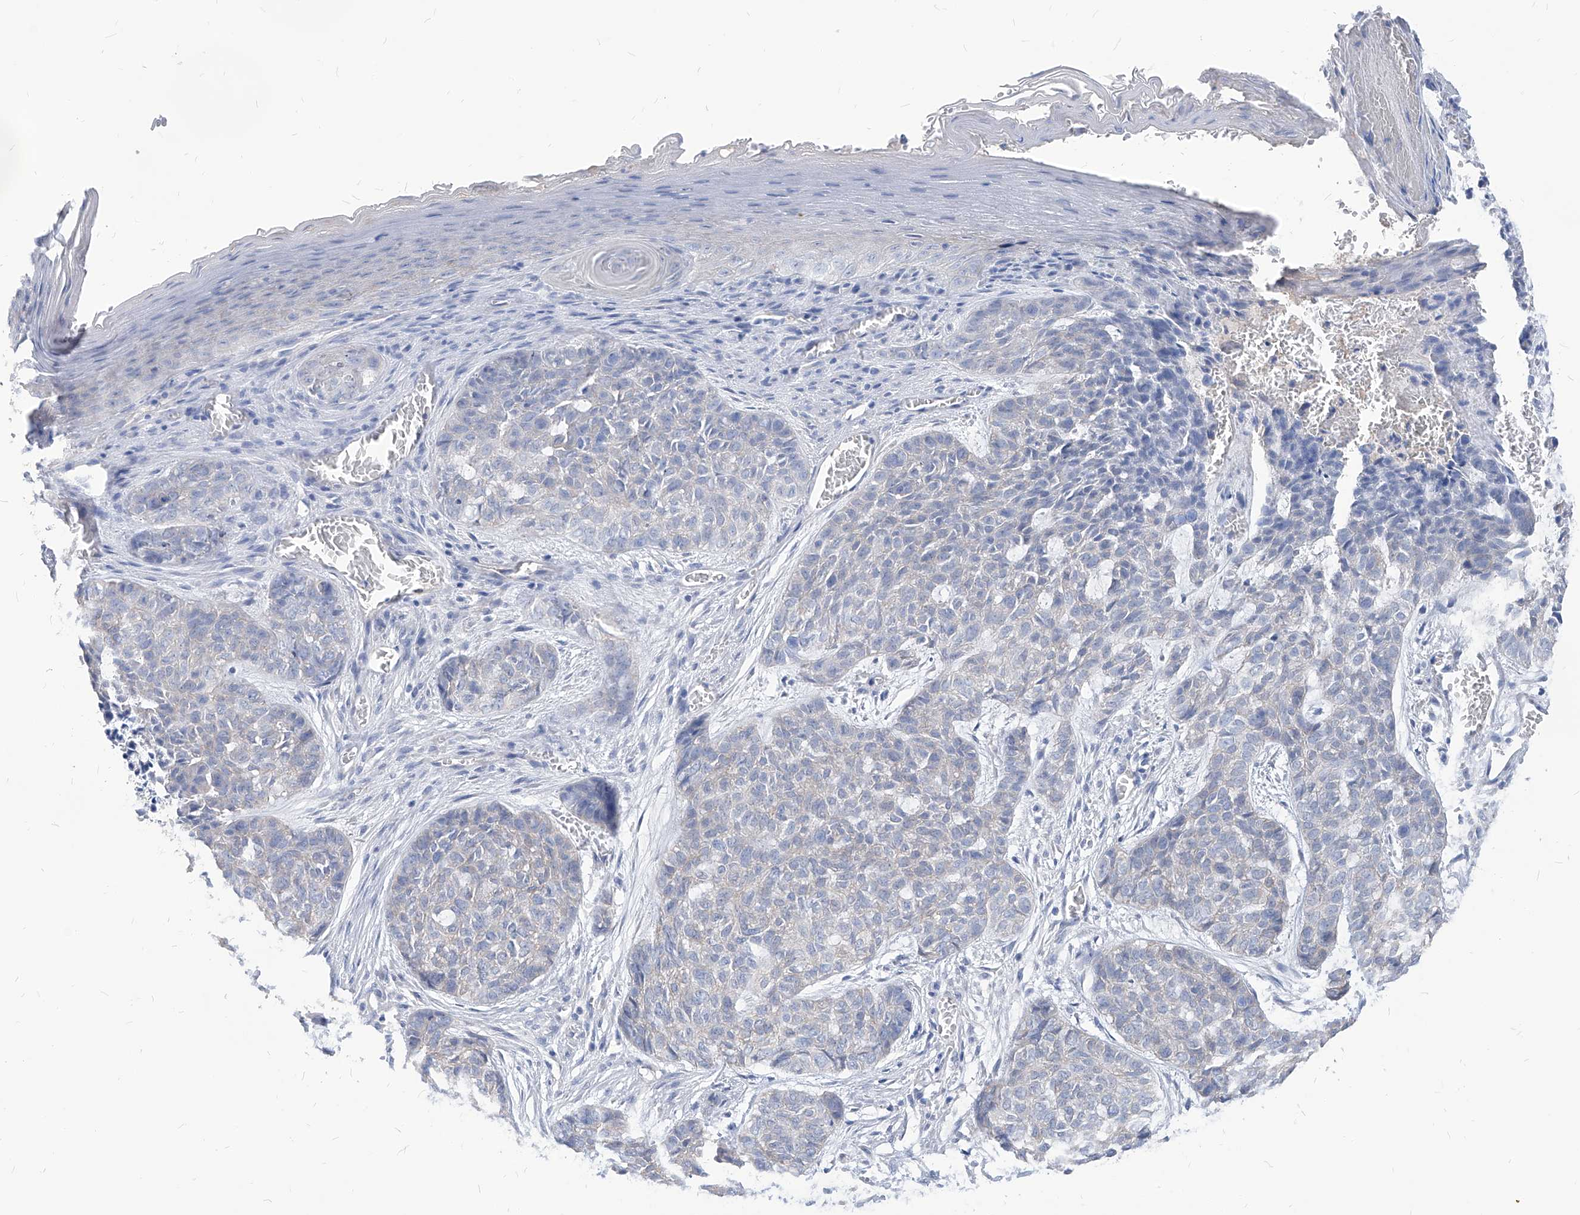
{"staining": {"intensity": "negative", "quantity": "none", "location": "none"}, "tissue": "skin cancer", "cell_type": "Tumor cells", "image_type": "cancer", "snomed": [{"axis": "morphology", "description": "Basal cell carcinoma"}, {"axis": "topography", "description": "Skin"}], "caption": "IHC histopathology image of human skin cancer (basal cell carcinoma) stained for a protein (brown), which reveals no staining in tumor cells.", "gene": "AKAP10", "patient": {"sex": "female", "age": 64}}